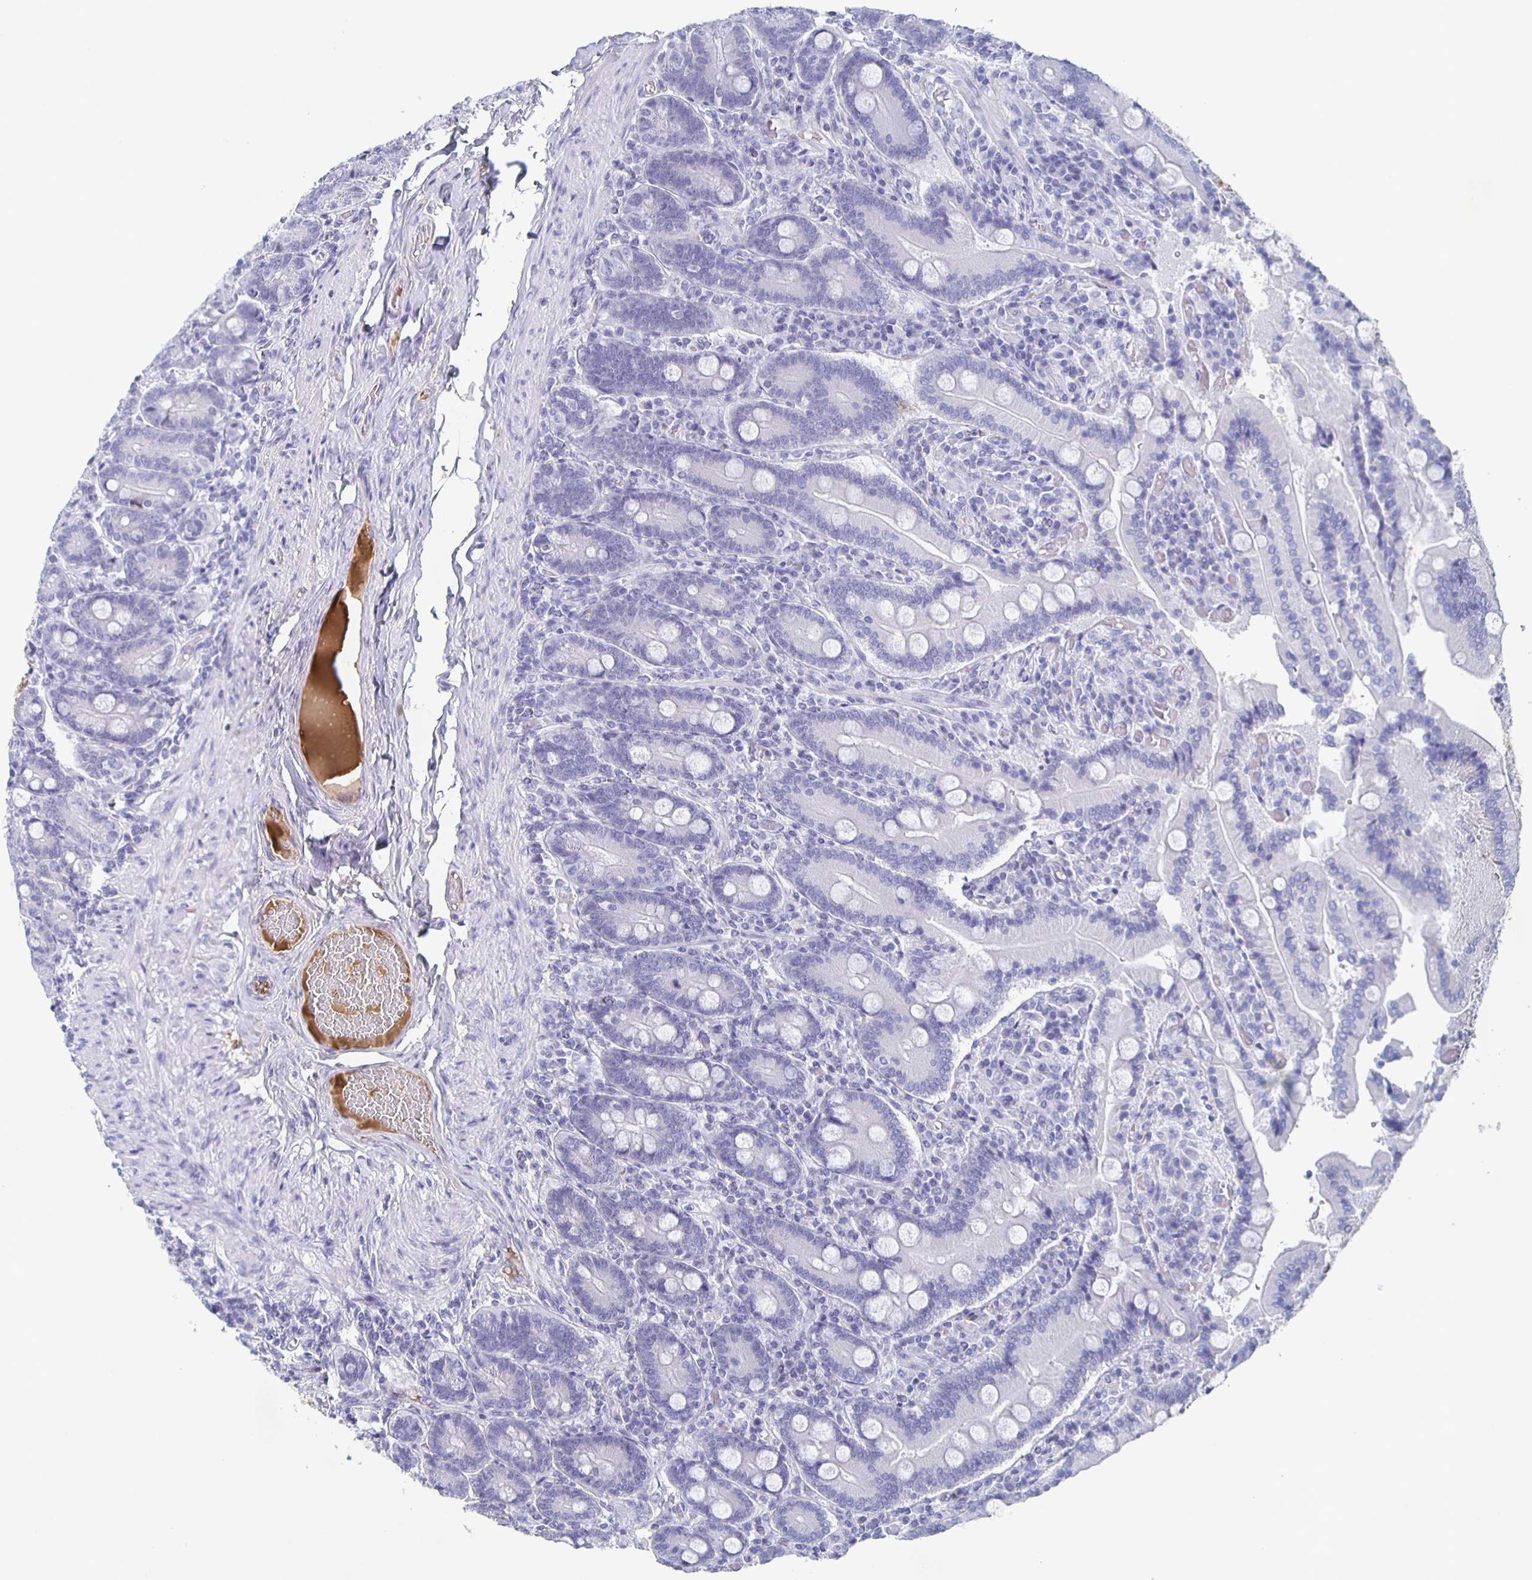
{"staining": {"intensity": "negative", "quantity": "none", "location": "none"}, "tissue": "duodenum", "cell_type": "Glandular cells", "image_type": "normal", "snomed": [{"axis": "morphology", "description": "Normal tissue, NOS"}, {"axis": "topography", "description": "Duodenum"}], "caption": "Histopathology image shows no protein expression in glandular cells of unremarkable duodenum. The staining is performed using DAB (3,3'-diaminobenzidine) brown chromogen with nuclei counter-stained in using hematoxylin.", "gene": "FGA", "patient": {"sex": "female", "age": 62}}